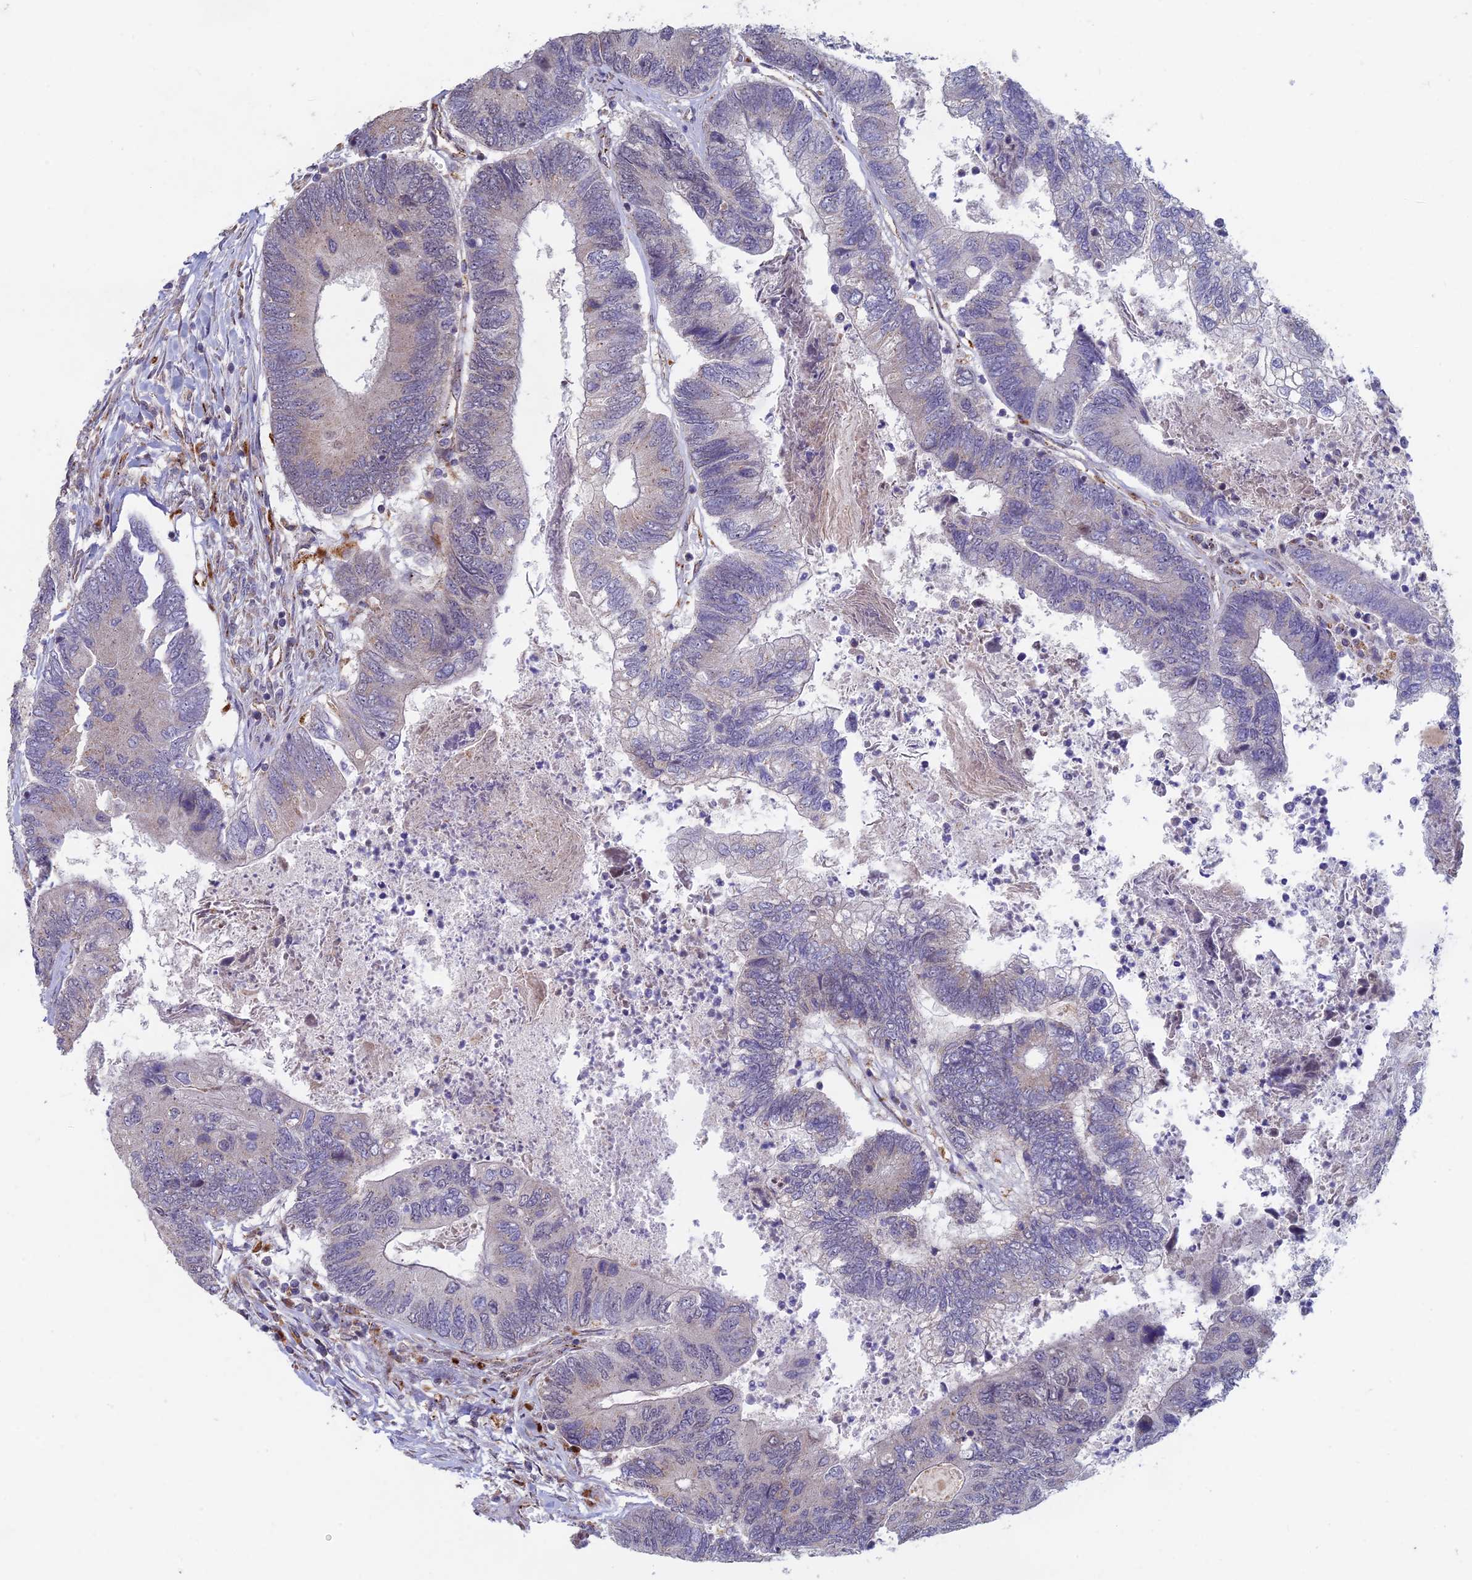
{"staining": {"intensity": "negative", "quantity": "none", "location": "none"}, "tissue": "colorectal cancer", "cell_type": "Tumor cells", "image_type": "cancer", "snomed": [{"axis": "morphology", "description": "Adenocarcinoma, NOS"}, {"axis": "topography", "description": "Colon"}], "caption": "The histopathology image demonstrates no staining of tumor cells in colorectal cancer.", "gene": "FOXS1", "patient": {"sex": "female", "age": 67}}